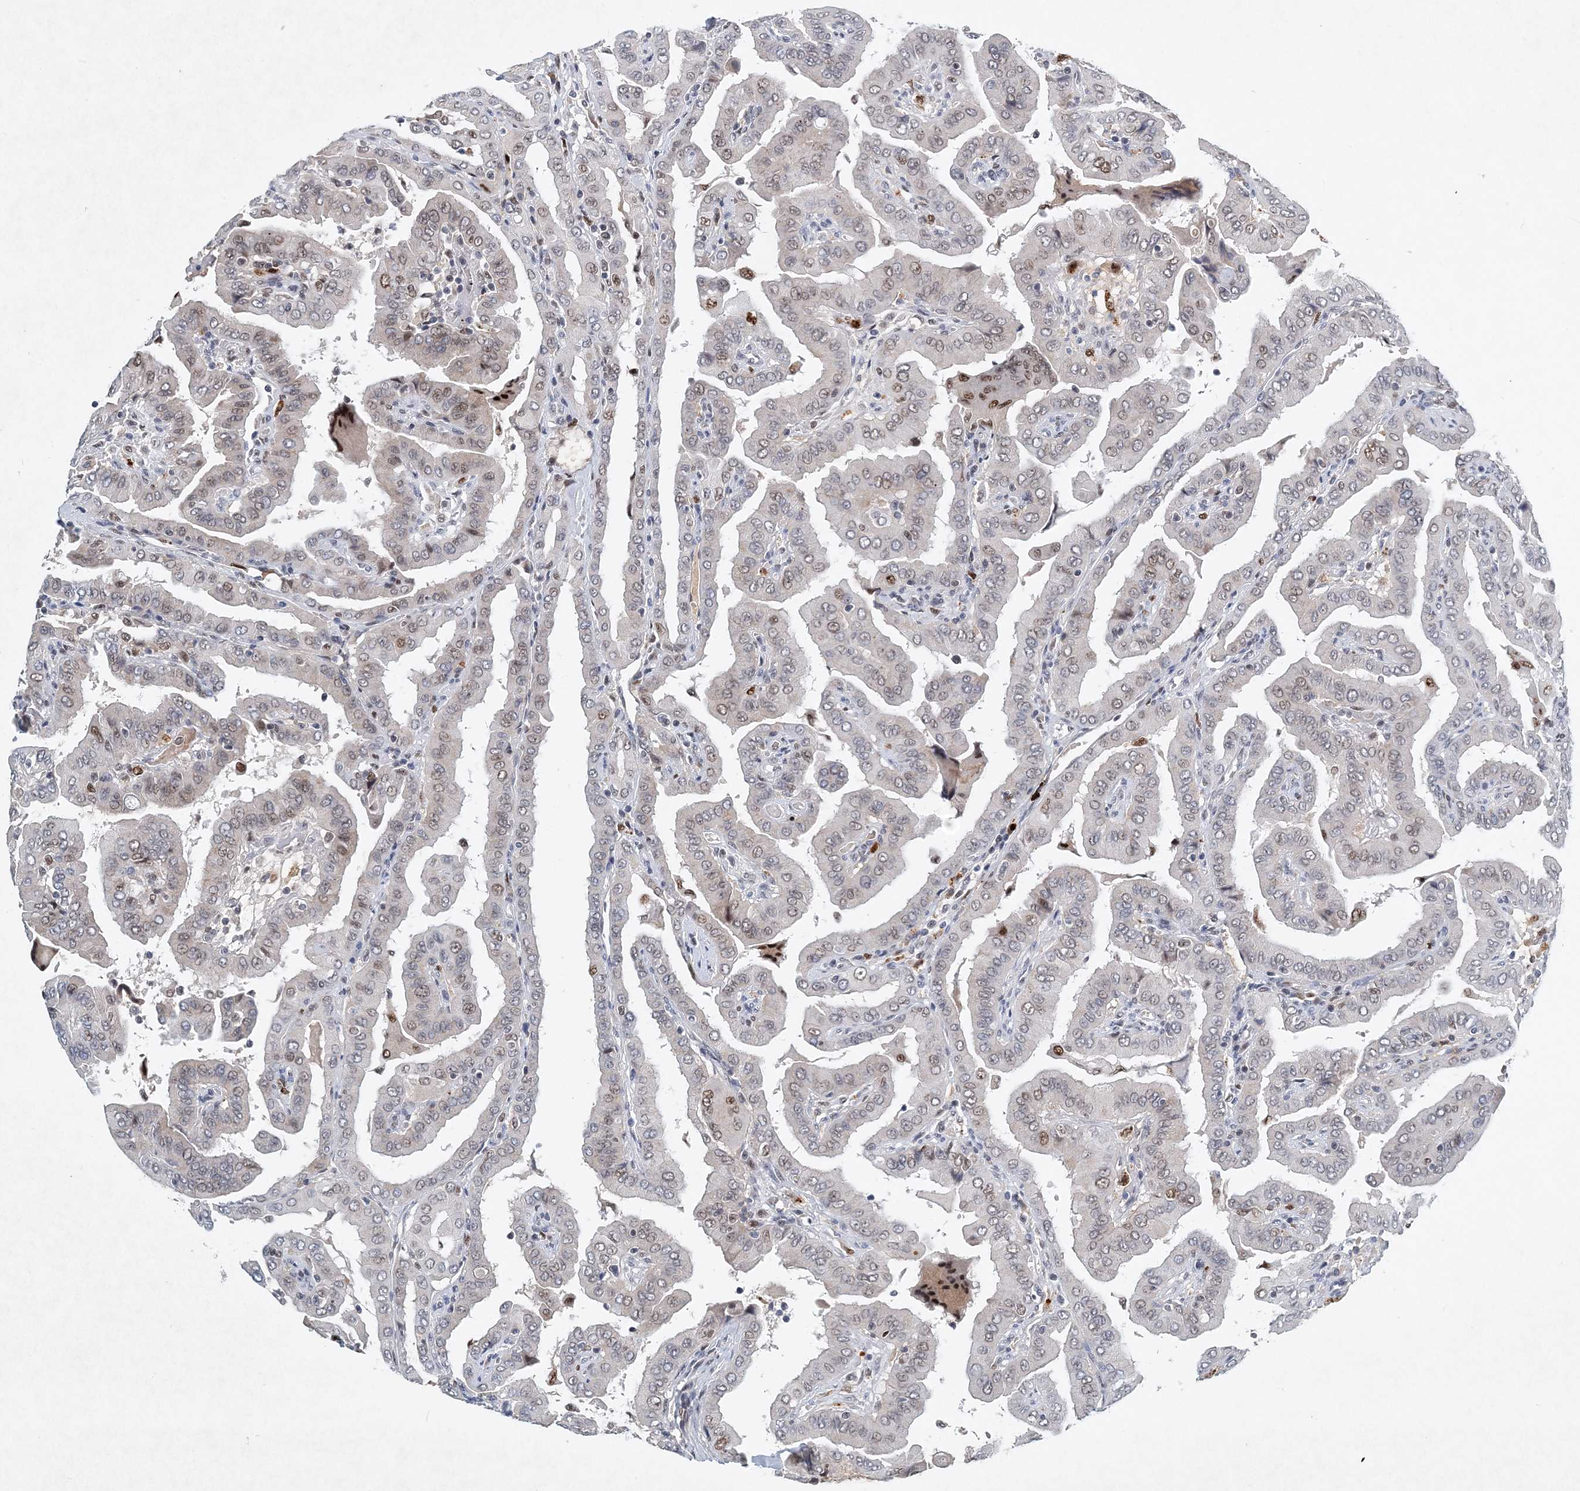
{"staining": {"intensity": "weak", "quantity": "<25%", "location": "nuclear"}, "tissue": "thyroid cancer", "cell_type": "Tumor cells", "image_type": "cancer", "snomed": [{"axis": "morphology", "description": "Papillary adenocarcinoma, NOS"}, {"axis": "topography", "description": "Thyroid gland"}], "caption": "Protein analysis of thyroid papillary adenocarcinoma demonstrates no significant expression in tumor cells. (Brightfield microscopy of DAB (3,3'-diaminobenzidine) IHC at high magnification).", "gene": "KPNA4", "patient": {"sex": "male", "age": 33}}